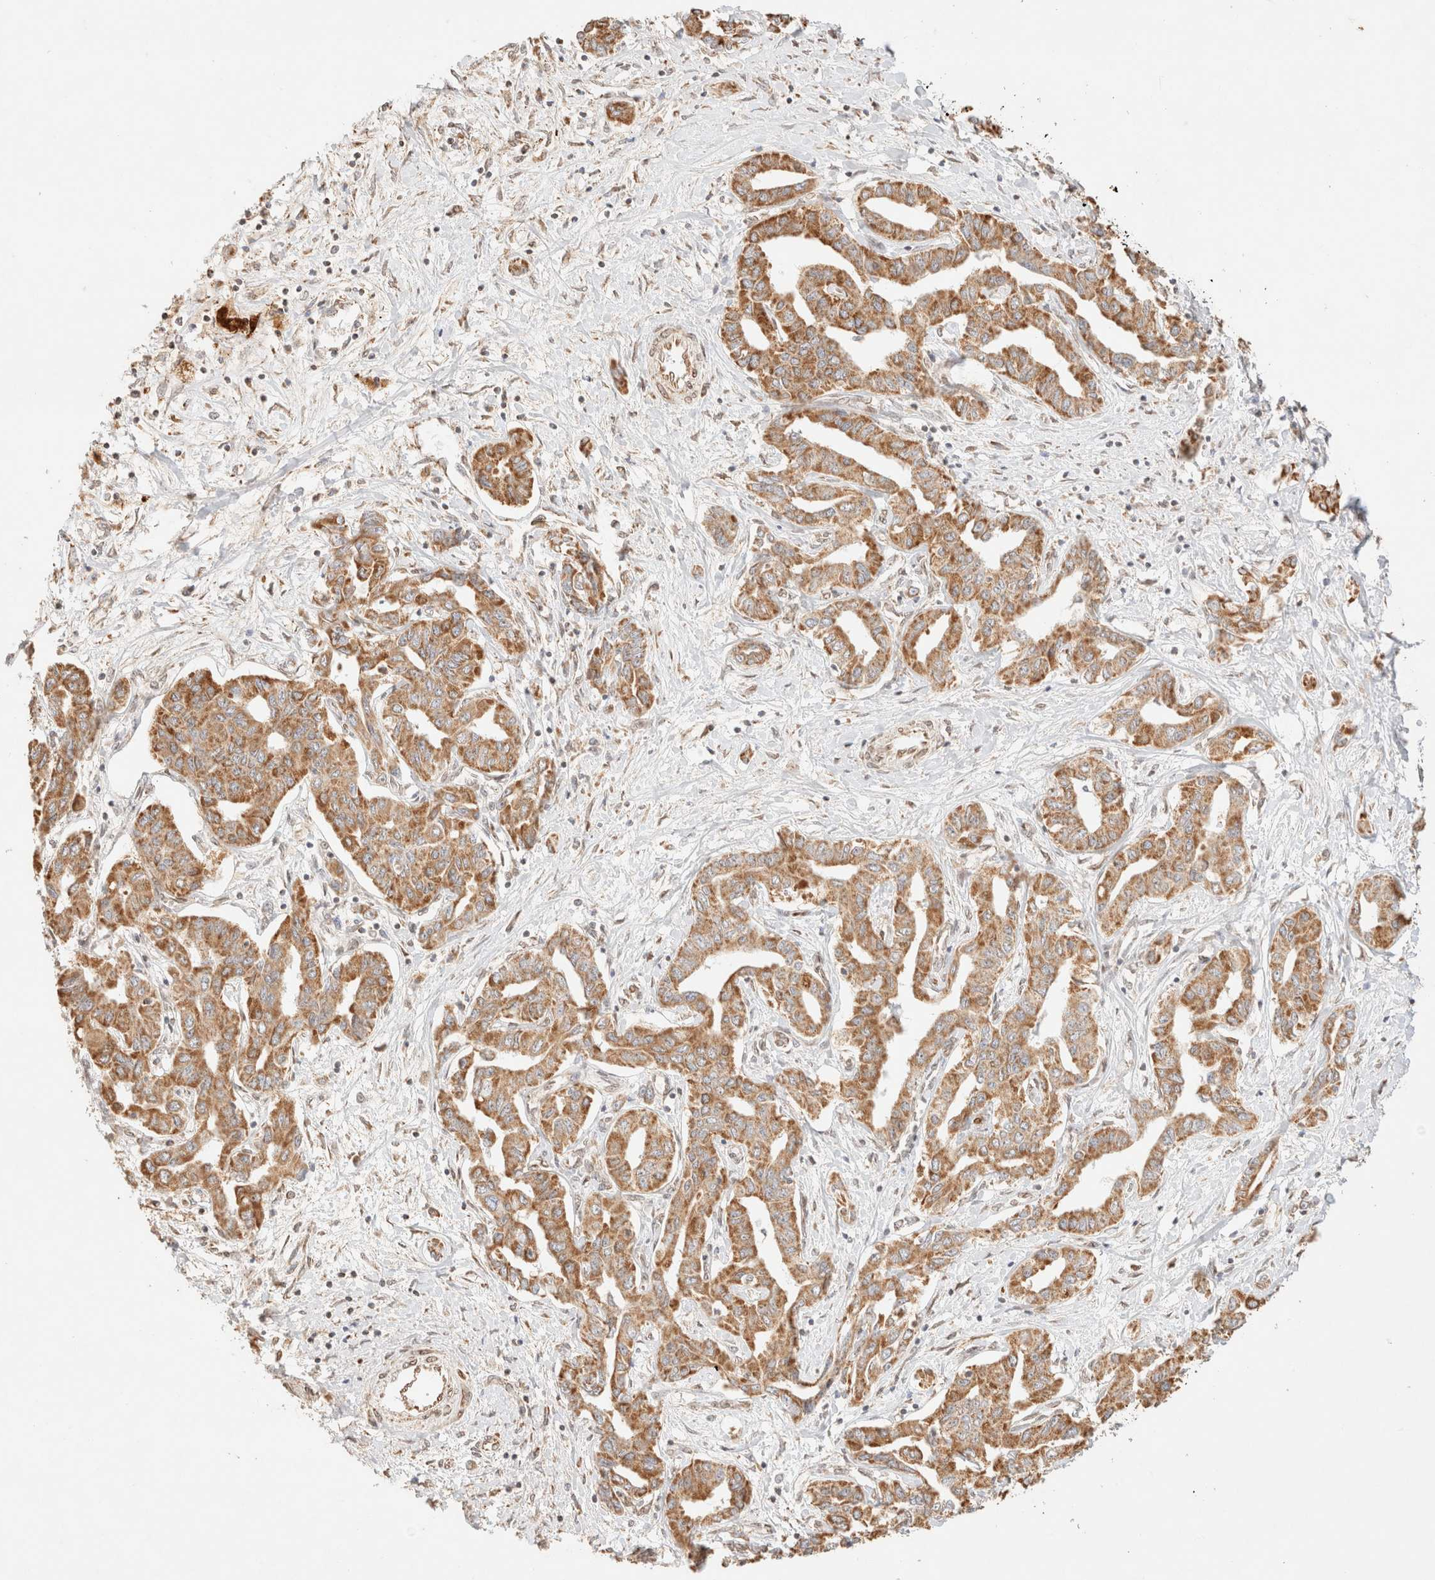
{"staining": {"intensity": "moderate", "quantity": ">75%", "location": "cytoplasmic/membranous"}, "tissue": "liver cancer", "cell_type": "Tumor cells", "image_type": "cancer", "snomed": [{"axis": "morphology", "description": "Cholangiocarcinoma"}, {"axis": "topography", "description": "Liver"}], "caption": "Immunohistochemistry (DAB) staining of human cholangiocarcinoma (liver) displays moderate cytoplasmic/membranous protein positivity in approximately >75% of tumor cells.", "gene": "TACO1", "patient": {"sex": "male", "age": 59}}